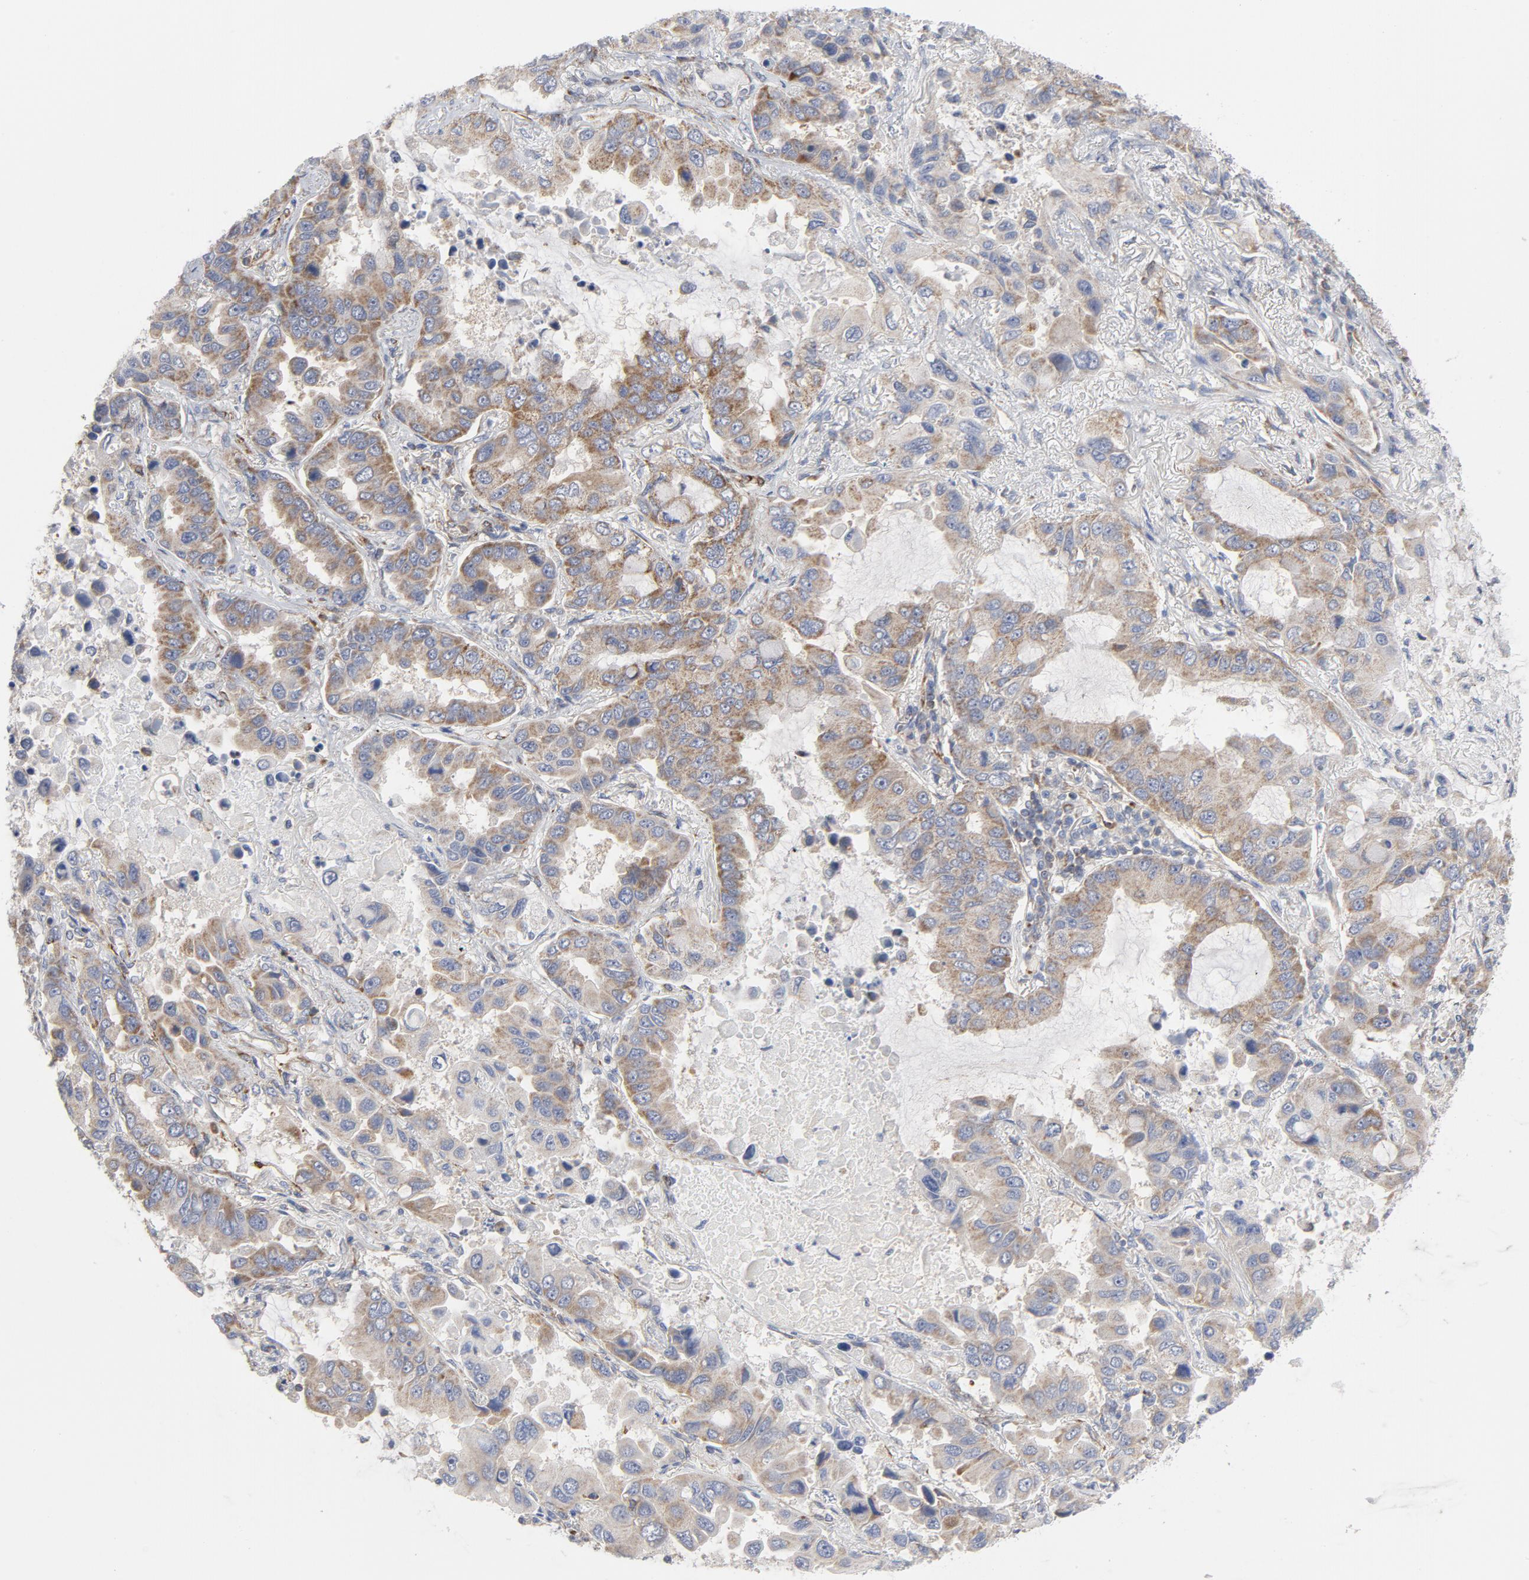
{"staining": {"intensity": "weak", "quantity": ">75%", "location": "cytoplasmic/membranous"}, "tissue": "lung cancer", "cell_type": "Tumor cells", "image_type": "cancer", "snomed": [{"axis": "morphology", "description": "Adenocarcinoma, NOS"}, {"axis": "topography", "description": "Lung"}], "caption": "A high-resolution photomicrograph shows immunohistochemistry staining of lung adenocarcinoma, which shows weak cytoplasmic/membranous staining in approximately >75% of tumor cells. The staining was performed using DAB (3,3'-diaminobenzidine), with brown indicating positive protein expression. Nuclei are stained blue with hematoxylin.", "gene": "OXA1L", "patient": {"sex": "male", "age": 64}}